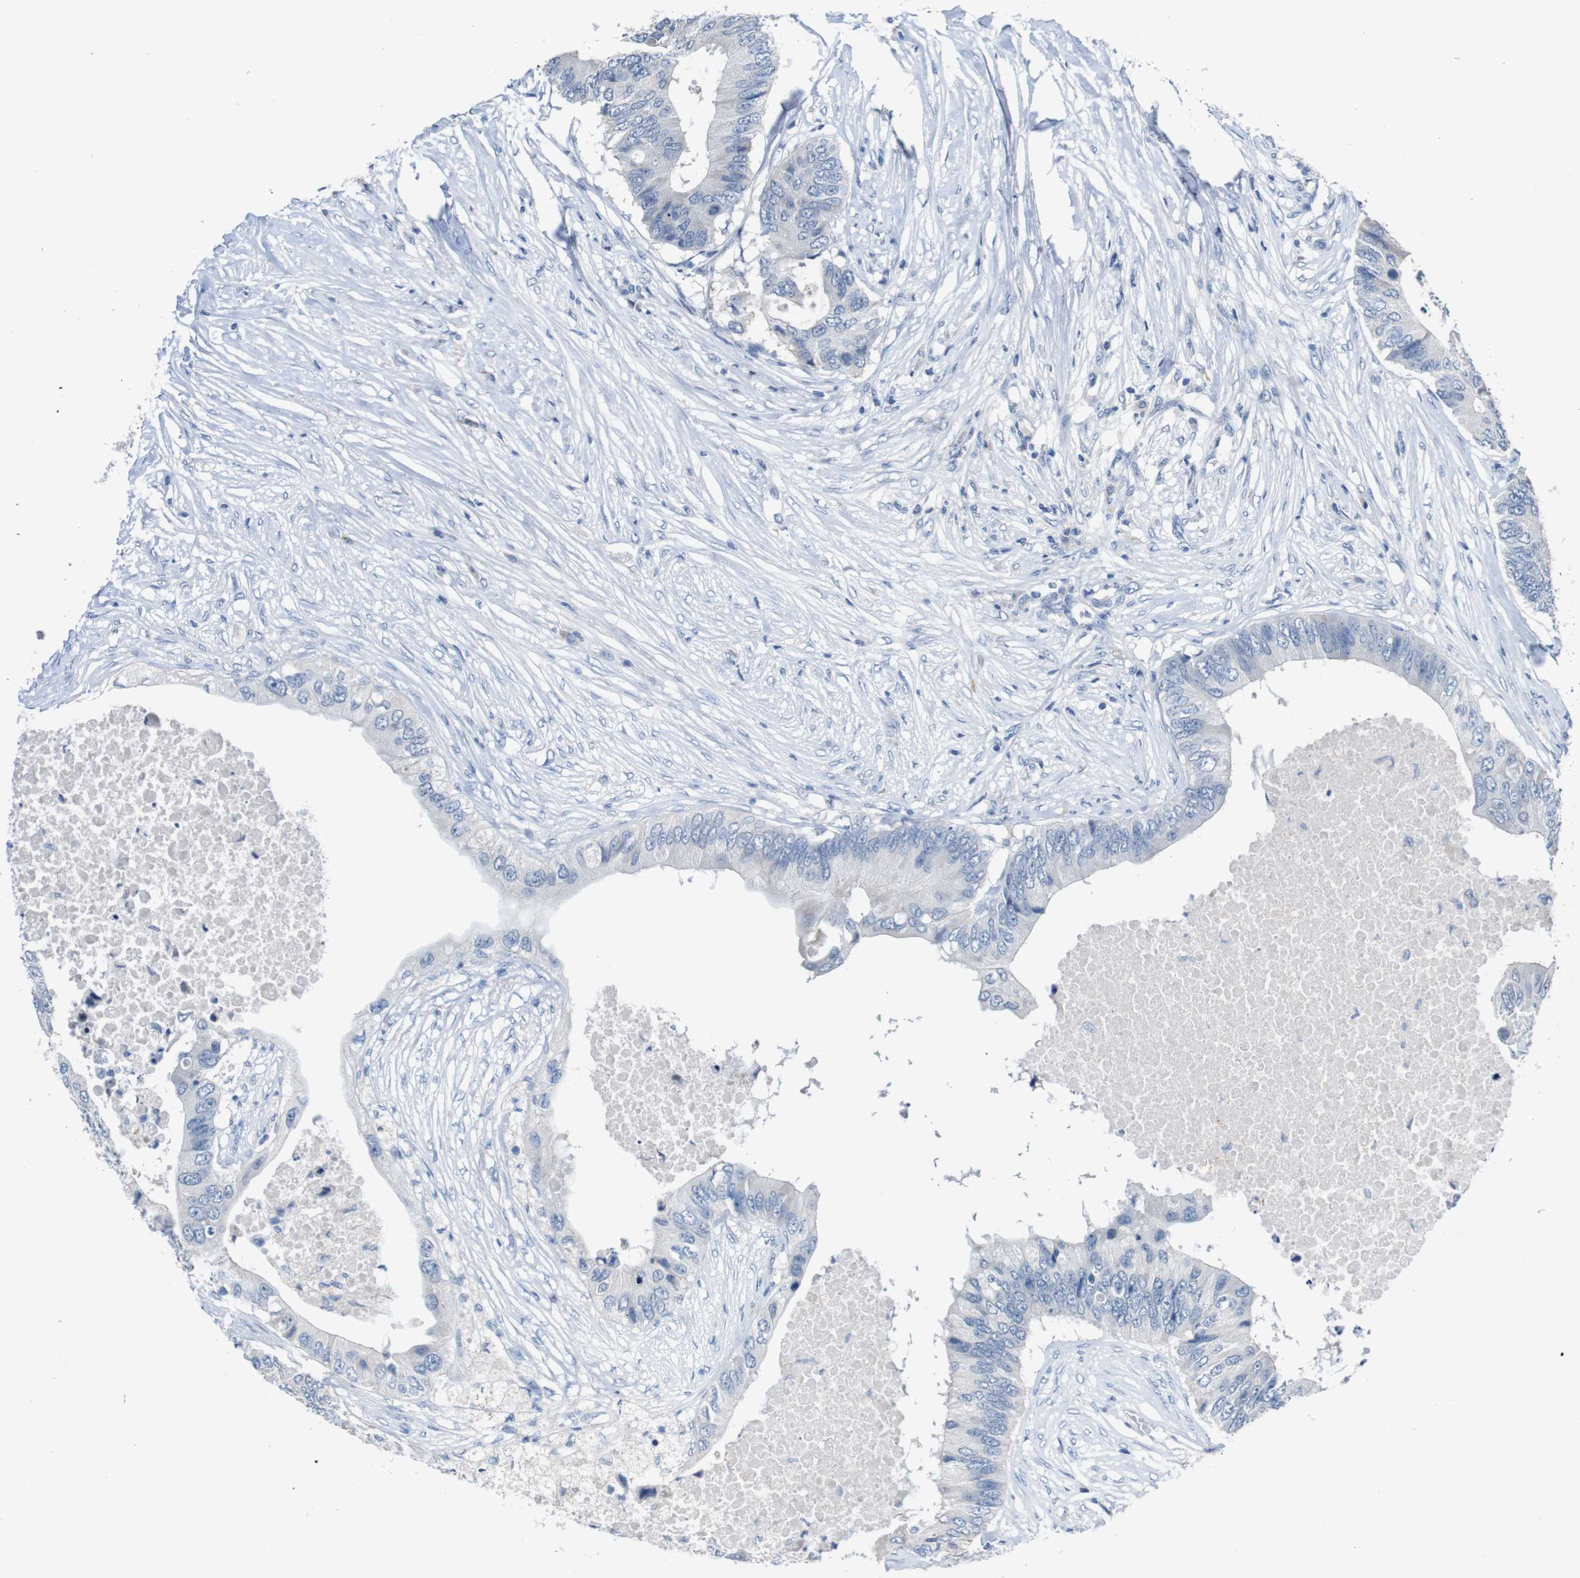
{"staining": {"intensity": "negative", "quantity": "none", "location": "none"}, "tissue": "colorectal cancer", "cell_type": "Tumor cells", "image_type": "cancer", "snomed": [{"axis": "morphology", "description": "Adenocarcinoma, NOS"}, {"axis": "topography", "description": "Colon"}], "caption": "There is no significant positivity in tumor cells of colorectal adenocarcinoma.", "gene": "SLC2A8", "patient": {"sex": "male", "age": 71}}